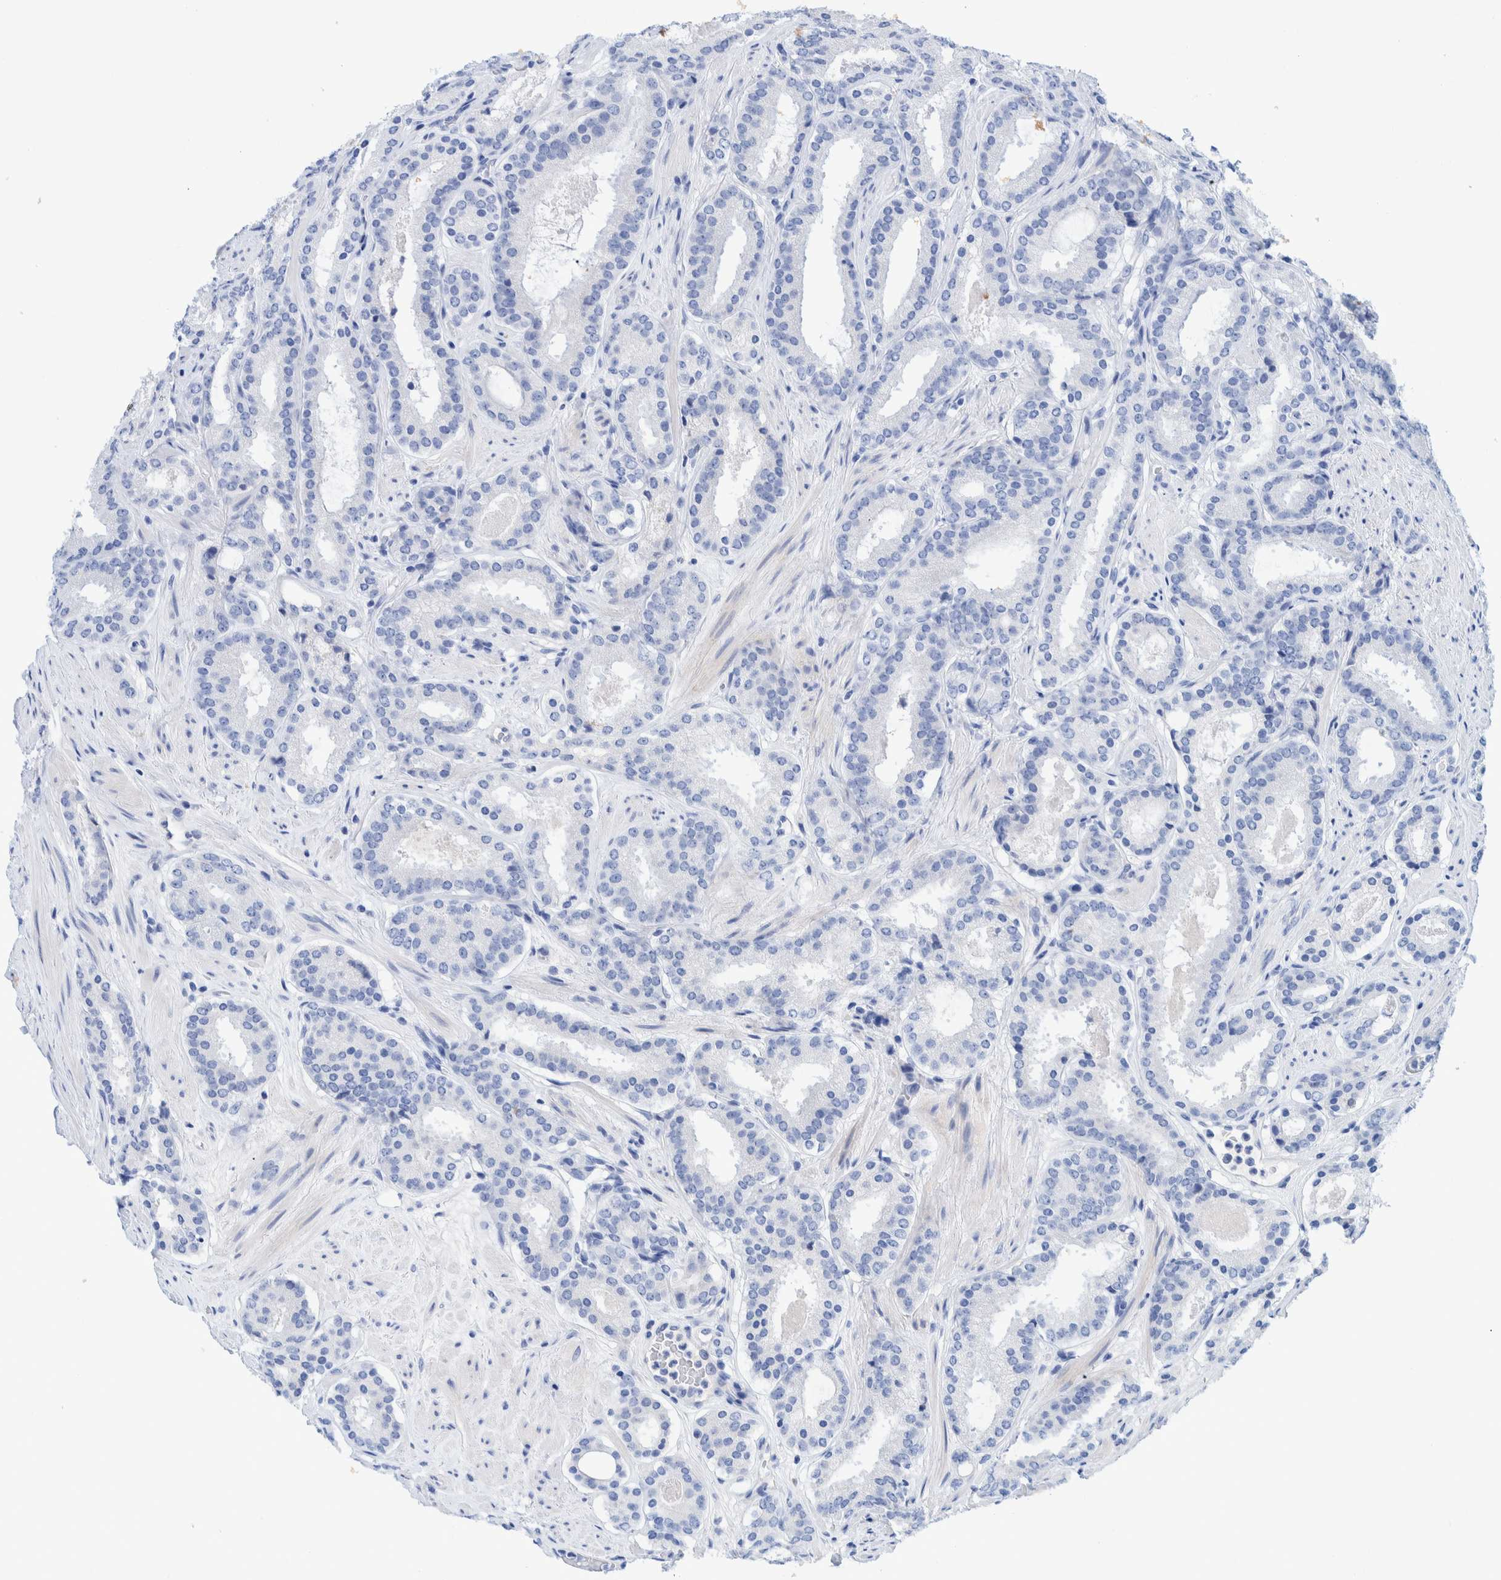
{"staining": {"intensity": "negative", "quantity": "none", "location": "none"}, "tissue": "prostate cancer", "cell_type": "Tumor cells", "image_type": "cancer", "snomed": [{"axis": "morphology", "description": "Adenocarcinoma, Low grade"}, {"axis": "topography", "description": "Prostate"}], "caption": "The immunohistochemistry (IHC) photomicrograph has no significant expression in tumor cells of prostate cancer (adenocarcinoma (low-grade)) tissue.", "gene": "SLC45A4", "patient": {"sex": "male", "age": 69}}